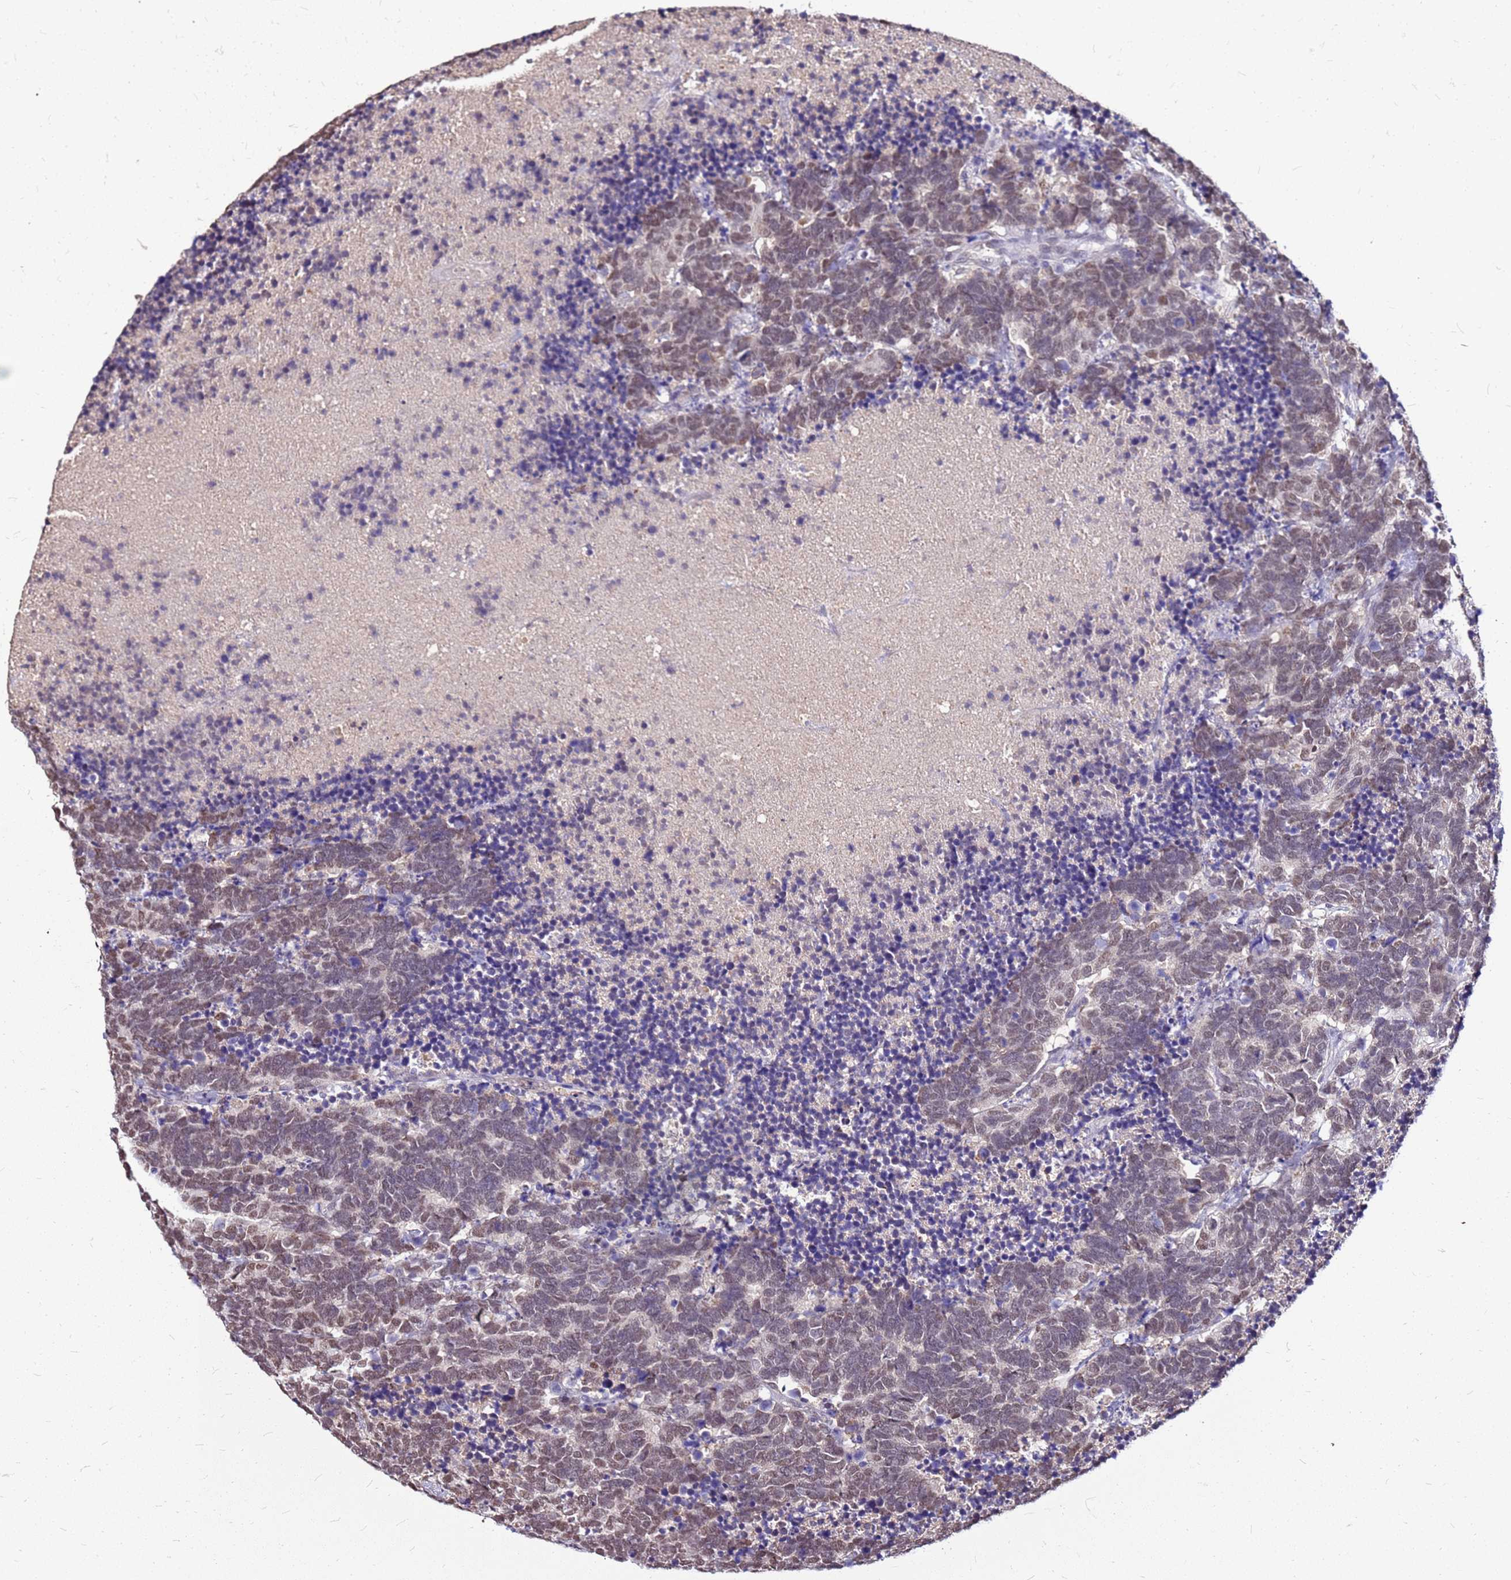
{"staining": {"intensity": "moderate", "quantity": "<25%", "location": "nuclear"}, "tissue": "carcinoid", "cell_type": "Tumor cells", "image_type": "cancer", "snomed": [{"axis": "morphology", "description": "Carcinoma, NOS"}, {"axis": "morphology", "description": "Carcinoid, malignant, NOS"}, {"axis": "topography", "description": "Urinary bladder"}], "caption": "Immunohistochemistry (IHC) staining of malignant carcinoid, which demonstrates low levels of moderate nuclear staining in about <25% of tumor cells indicating moderate nuclear protein positivity. The staining was performed using DAB (brown) for protein detection and nuclei were counterstained in hematoxylin (blue).", "gene": "ALDH1A3", "patient": {"sex": "male", "age": 57}}